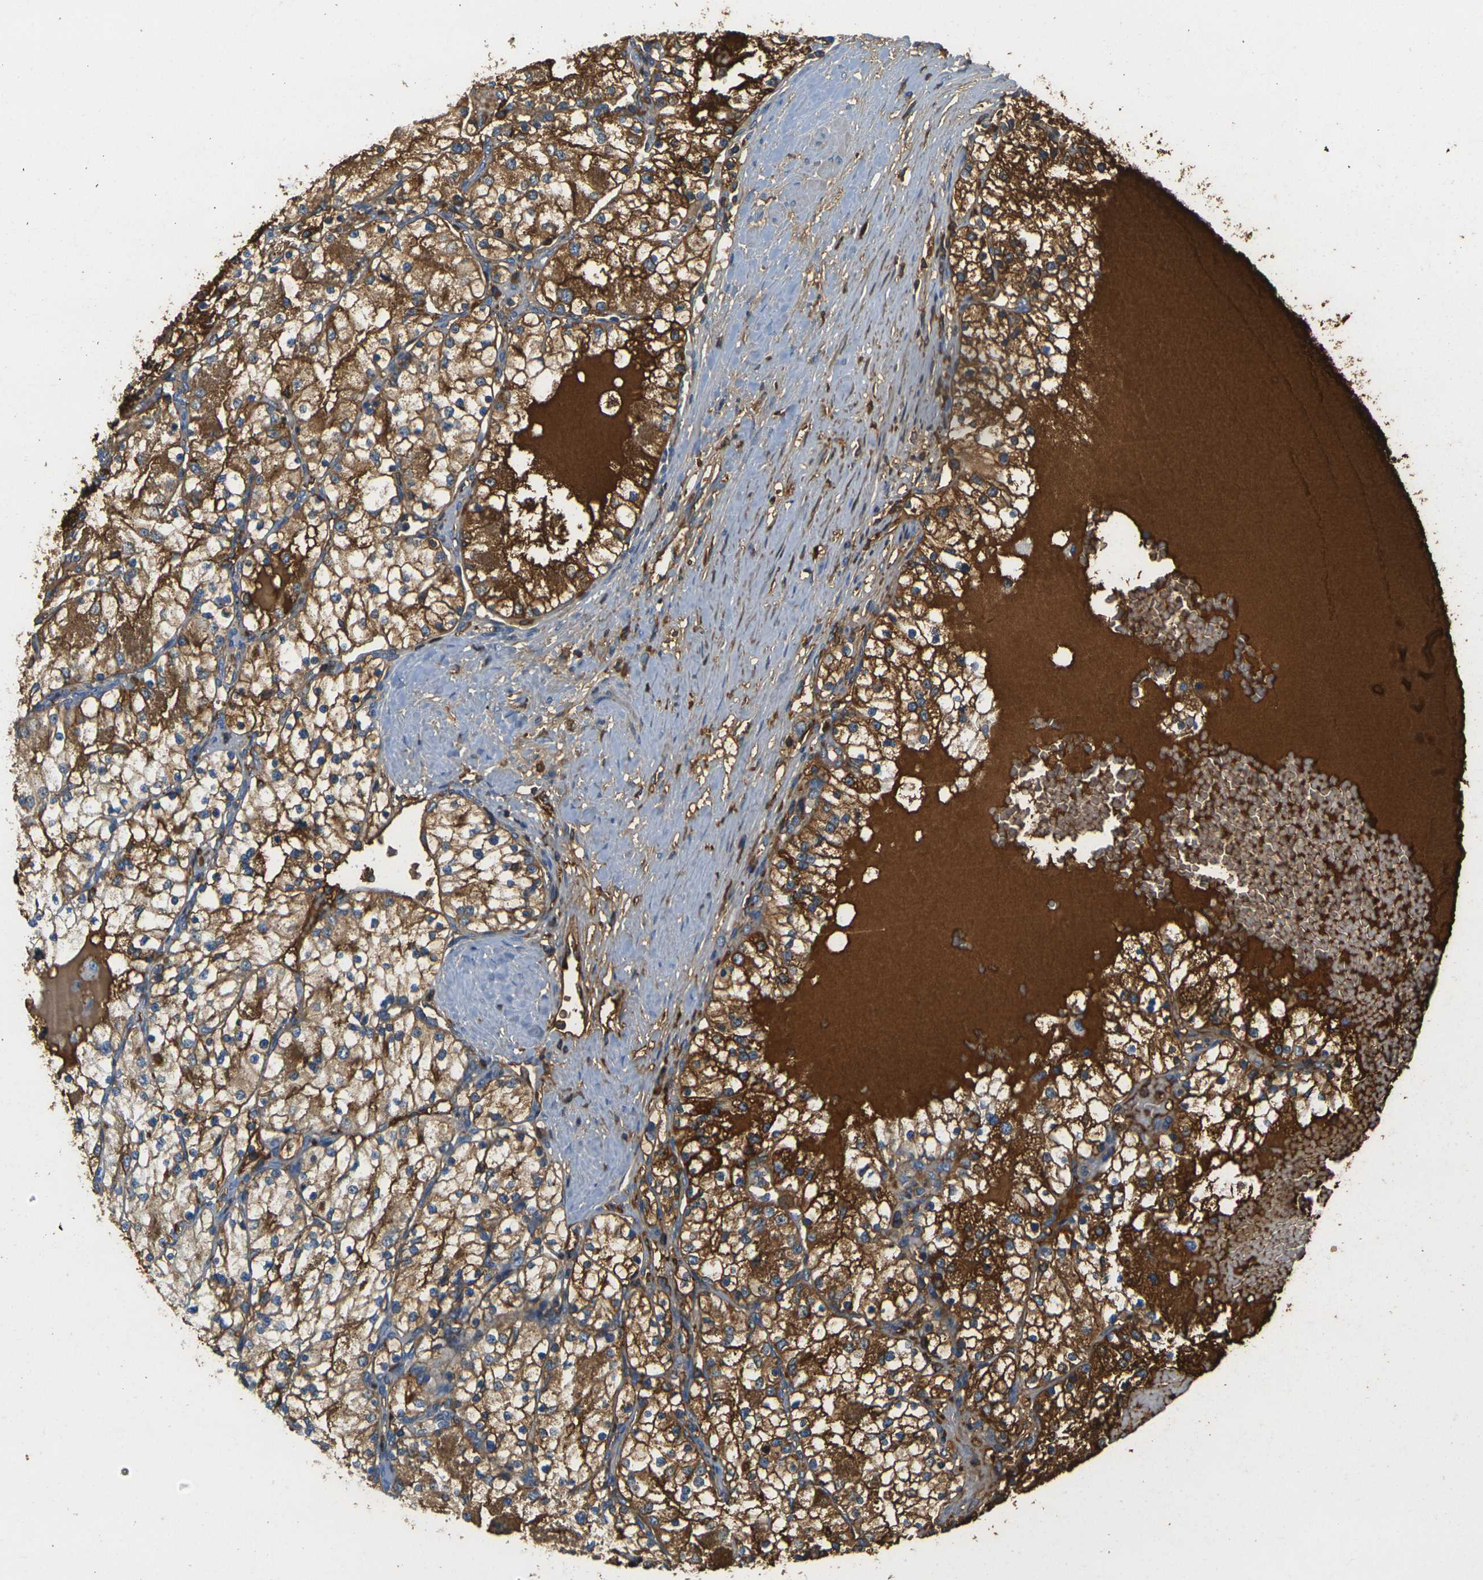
{"staining": {"intensity": "moderate", "quantity": ">75%", "location": "cytoplasmic/membranous"}, "tissue": "renal cancer", "cell_type": "Tumor cells", "image_type": "cancer", "snomed": [{"axis": "morphology", "description": "Adenocarcinoma, NOS"}, {"axis": "topography", "description": "Kidney"}], "caption": "Protein analysis of renal adenocarcinoma tissue displays moderate cytoplasmic/membranous staining in about >75% of tumor cells.", "gene": "PLCD1", "patient": {"sex": "male", "age": 68}}